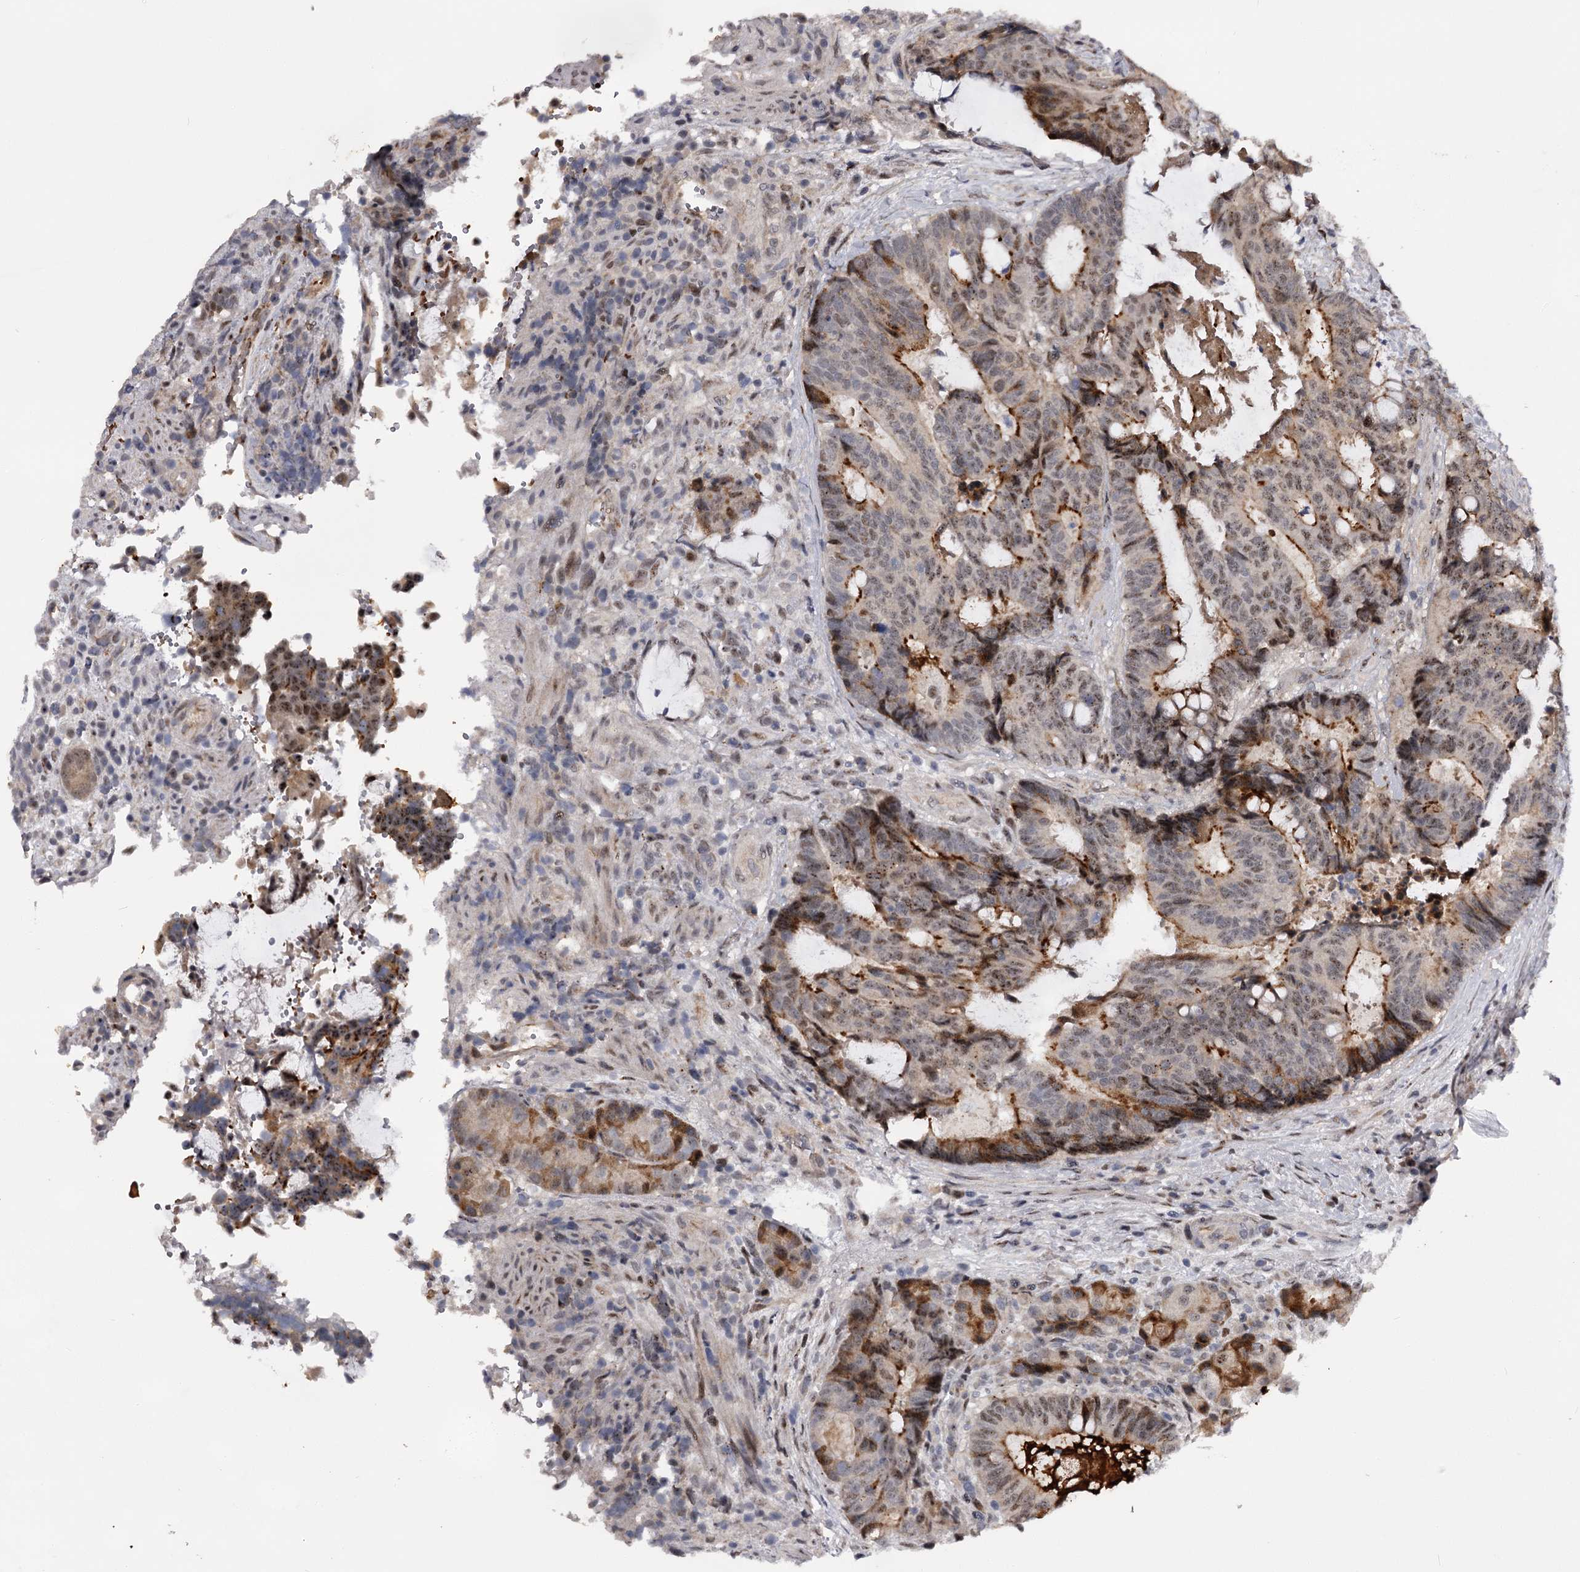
{"staining": {"intensity": "strong", "quantity": "25%-75%", "location": "cytoplasmic/membranous,nuclear"}, "tissue": "colorectal cancer", "cell_type": "Tumor cells", "image_type": "cancer", "snomed": [{"axis": "morphology", "description": "Adenocarcinoma, NOS"}, {"axis": "topography", "description": "Rectum"}], "caption": "Colorectal cancer stained with a brown dye demonstrates strong cytoplasmic/membranous and nuclear positive expression in about 25%-75% of tumor cells.", "gene": "RNF44", "patient": {"sex": "male", "age": 69}}